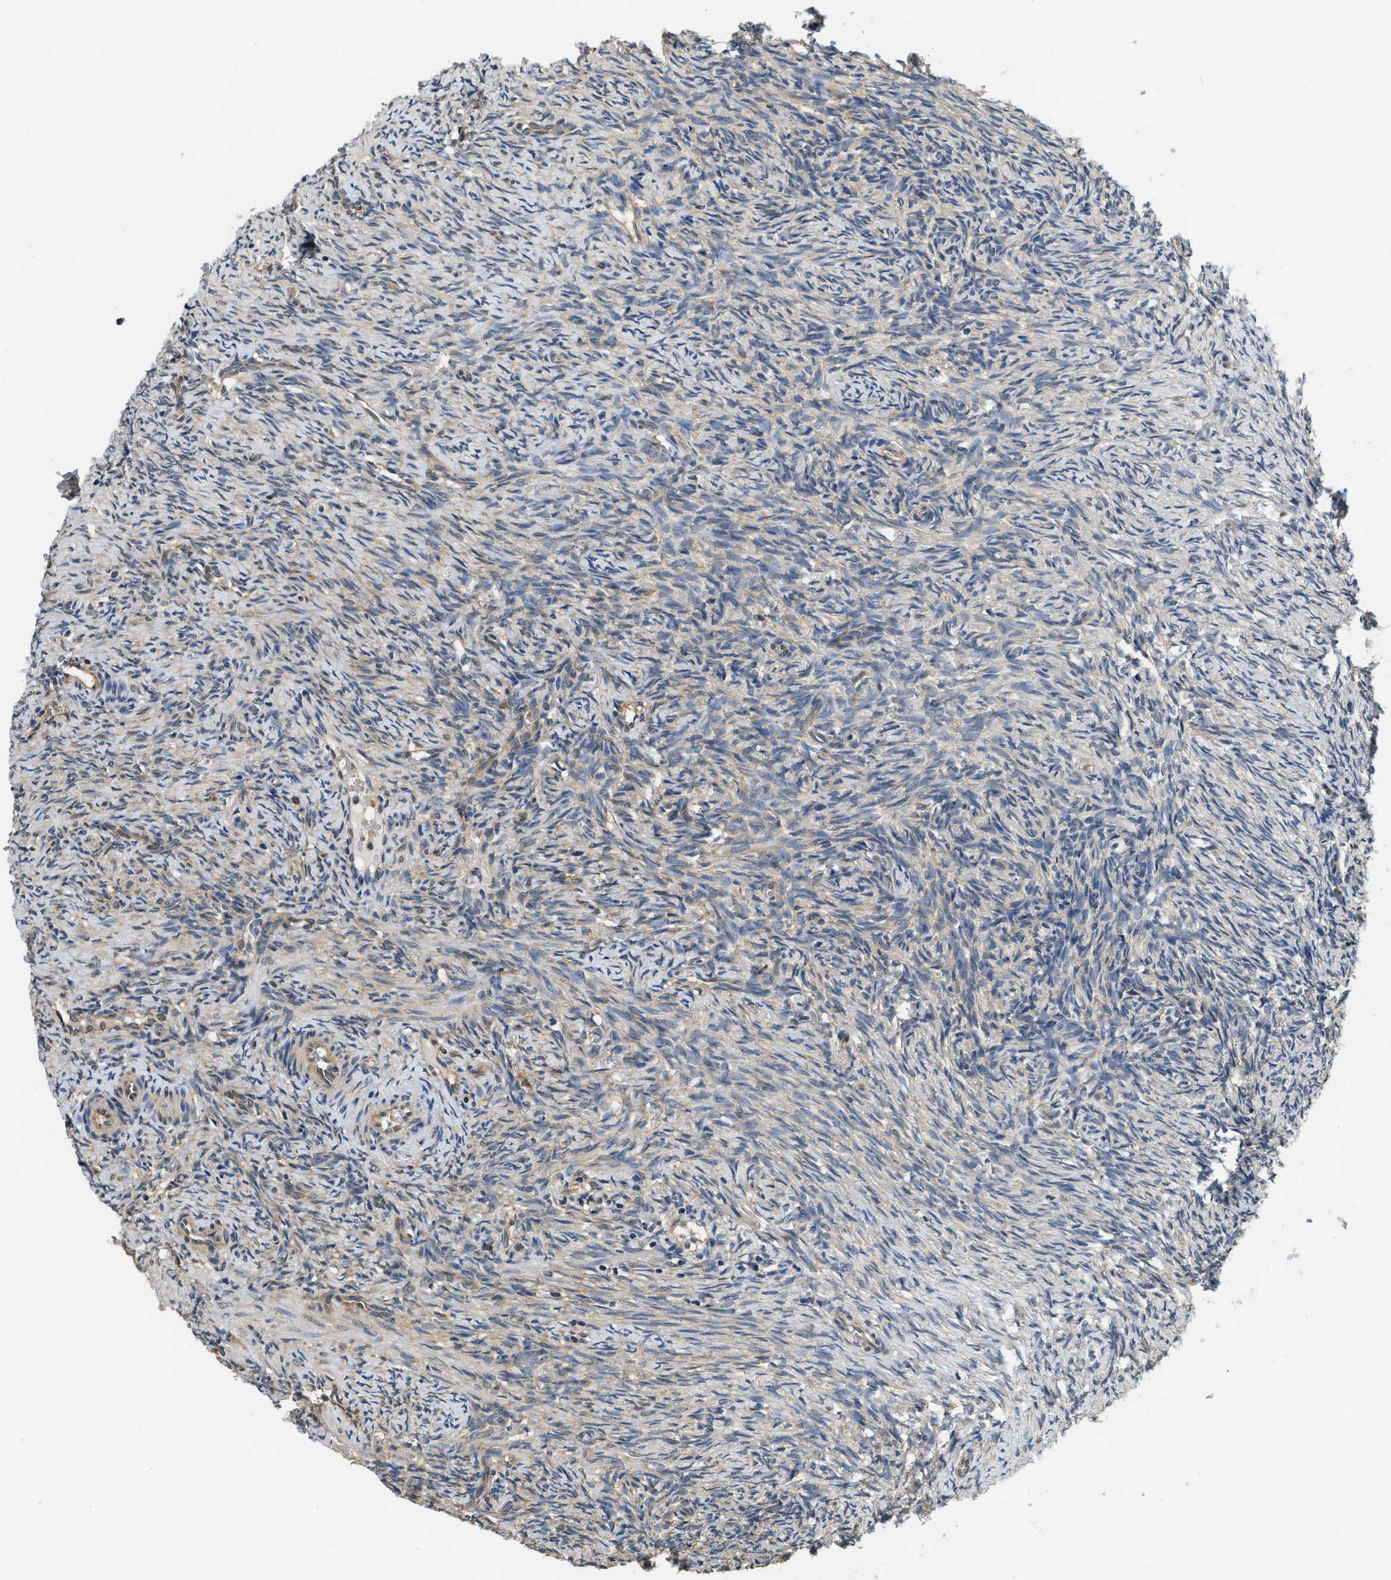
{"staining": {"intensity": "weak", "quantity": ">75%", "location": "cytoplasmic/membranous"}, "tissue": "ovary", "cell_type": "Follicle cells", "image_type": "normal", "snomed": [{"axis": "morphology", "description": "Normal tissue, NOS"}, {"axis": "topography", "description": "Ovary"}], "caption": "Human ovary stained with a brown dye demonstrates weak cytoplasmic/membranous positive expression in approximately >75% of follicle cells.", "gene": "BCL7C", "patient": {"sex": "female", "age": 41}}